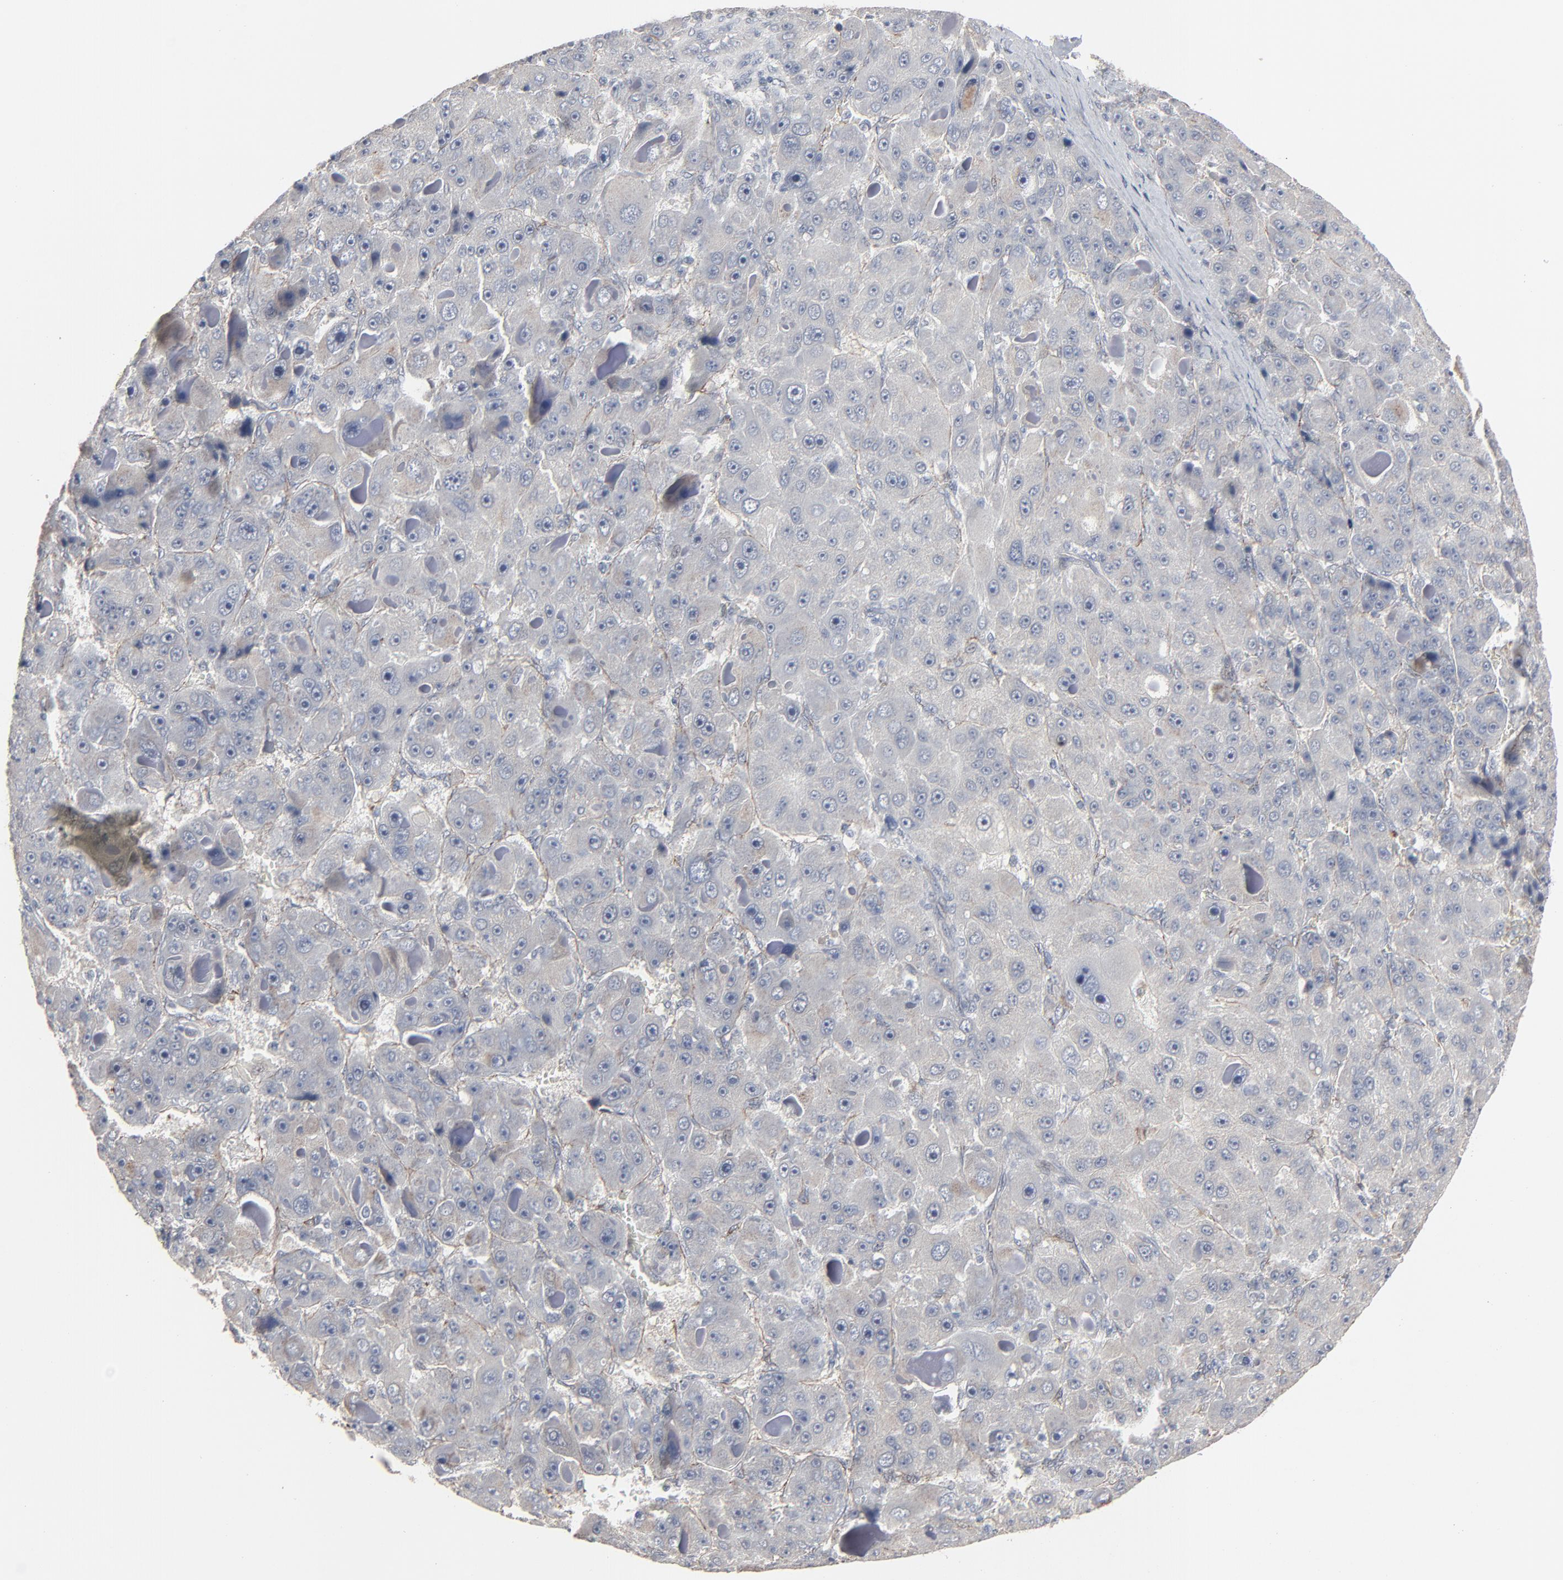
{"staining": {"intensity": "negative", "quantity": "none", "location": "none"}, "tissue": "liver cancer", "cell_type": "Tumor cells", "image_type": "cancer", "snomed": [{"axis": "morphology", "description": "Carcinoma, Hepatocellular, NOS"}, {"axis": "topography", "description": "Liver"}], "caption": "Immunohistochemistry of liver hepatocellular carcinoma demonstrates no positivity in tumor cells.", "gene": "JAM3", "patient": {"sex": "male", "age": 76}}